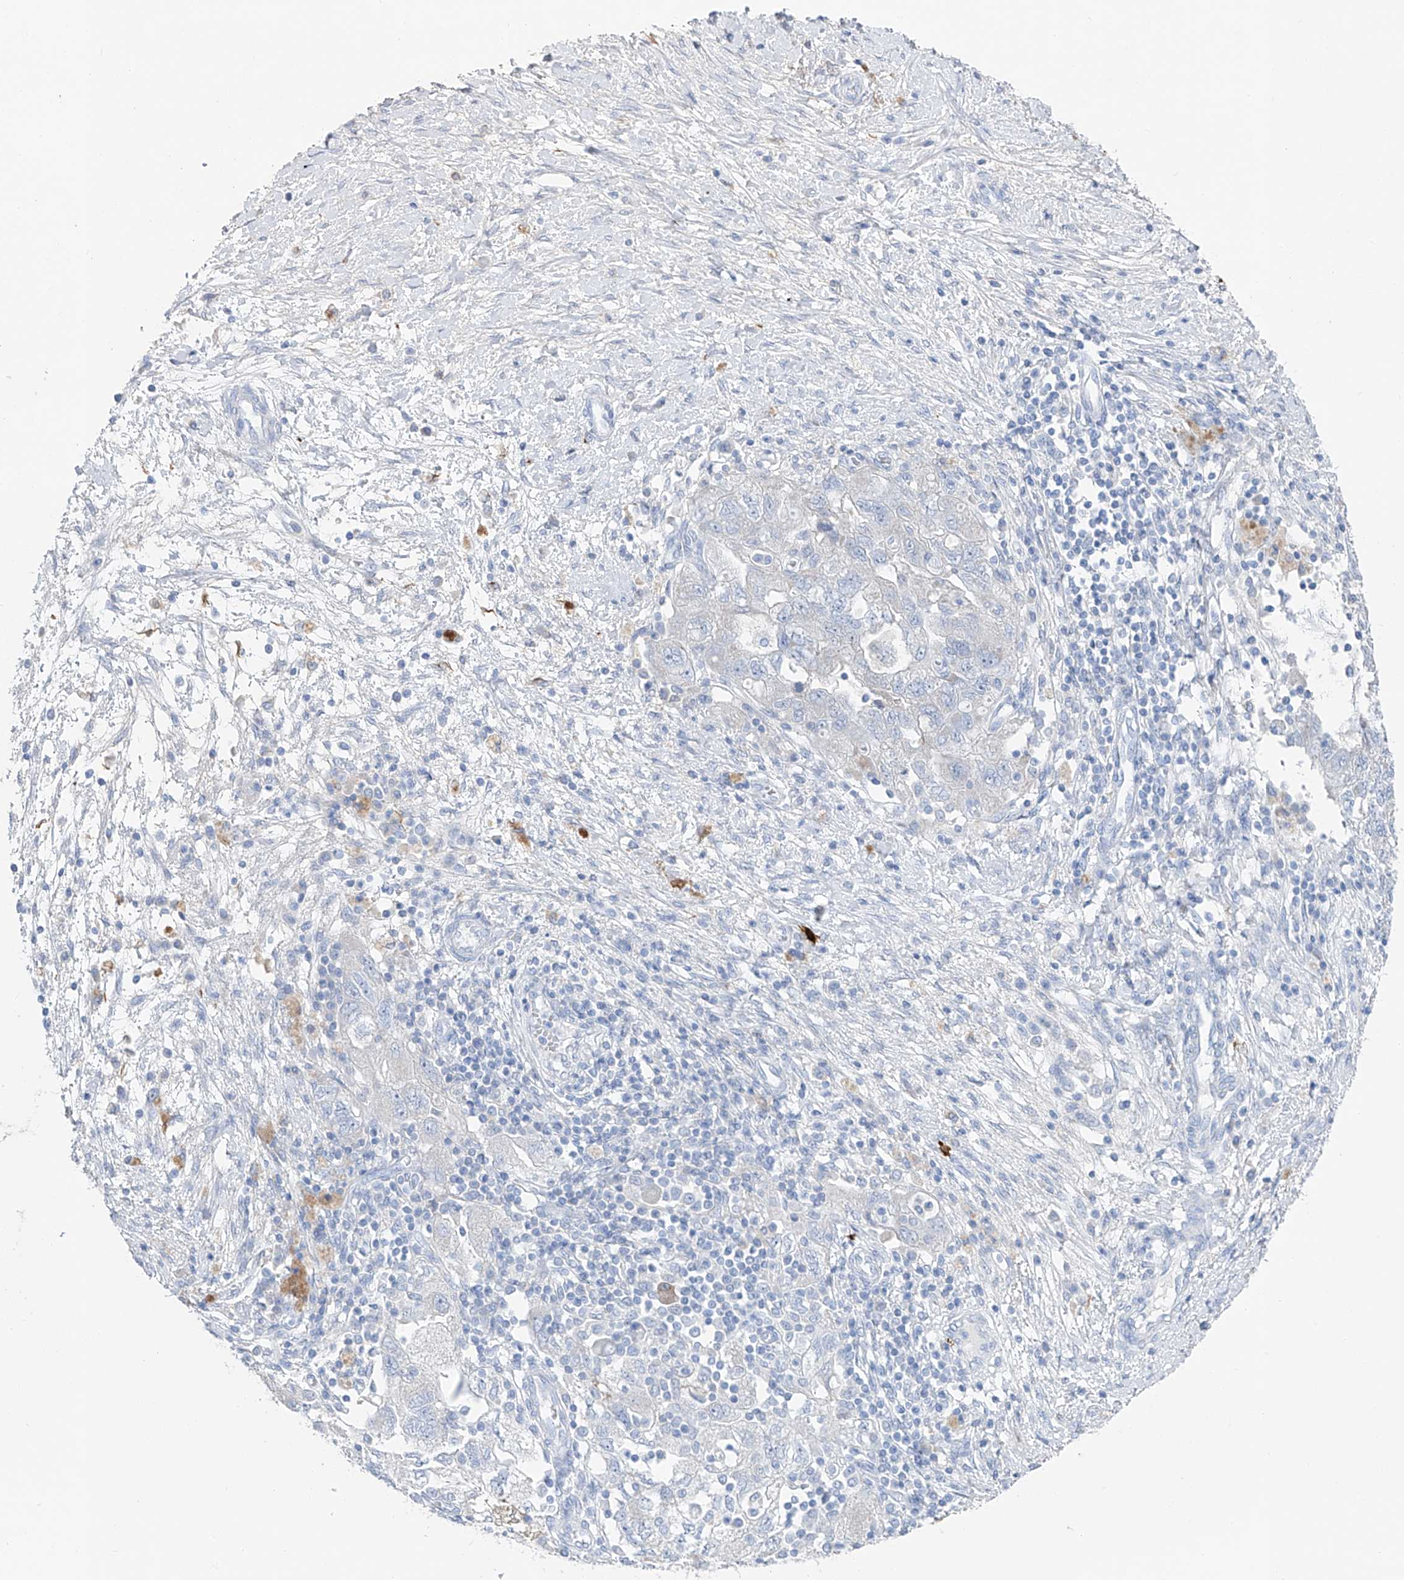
{"staining": {"intensity": "negative", "quantity": "none", "location": "none"}, "tissue": "ovarian cancer", "cell_type": "Tumor cells", "image_type": "cancer", "snomed": [{"axis": "morphology", "description": "Carcinoma, NOS"}, {"axis": "morphology", "description": "Cystadenocarcinoma, serous, NOS"}, {"axis": "topography", "description": "Ovary"}], "caption": "Immunohistochemical staining of serous cystadenocarcinoma (ovarian) exhibits no significant staining in tumor cells. Brightfield microscopy of IHC stained with DAB (3,3'-diaminobenzidine) (brown) and hematoxylin (blue), captured at high magnification.", "gene": "FRS3", "patient": {"sex": "female", "age": 69}}